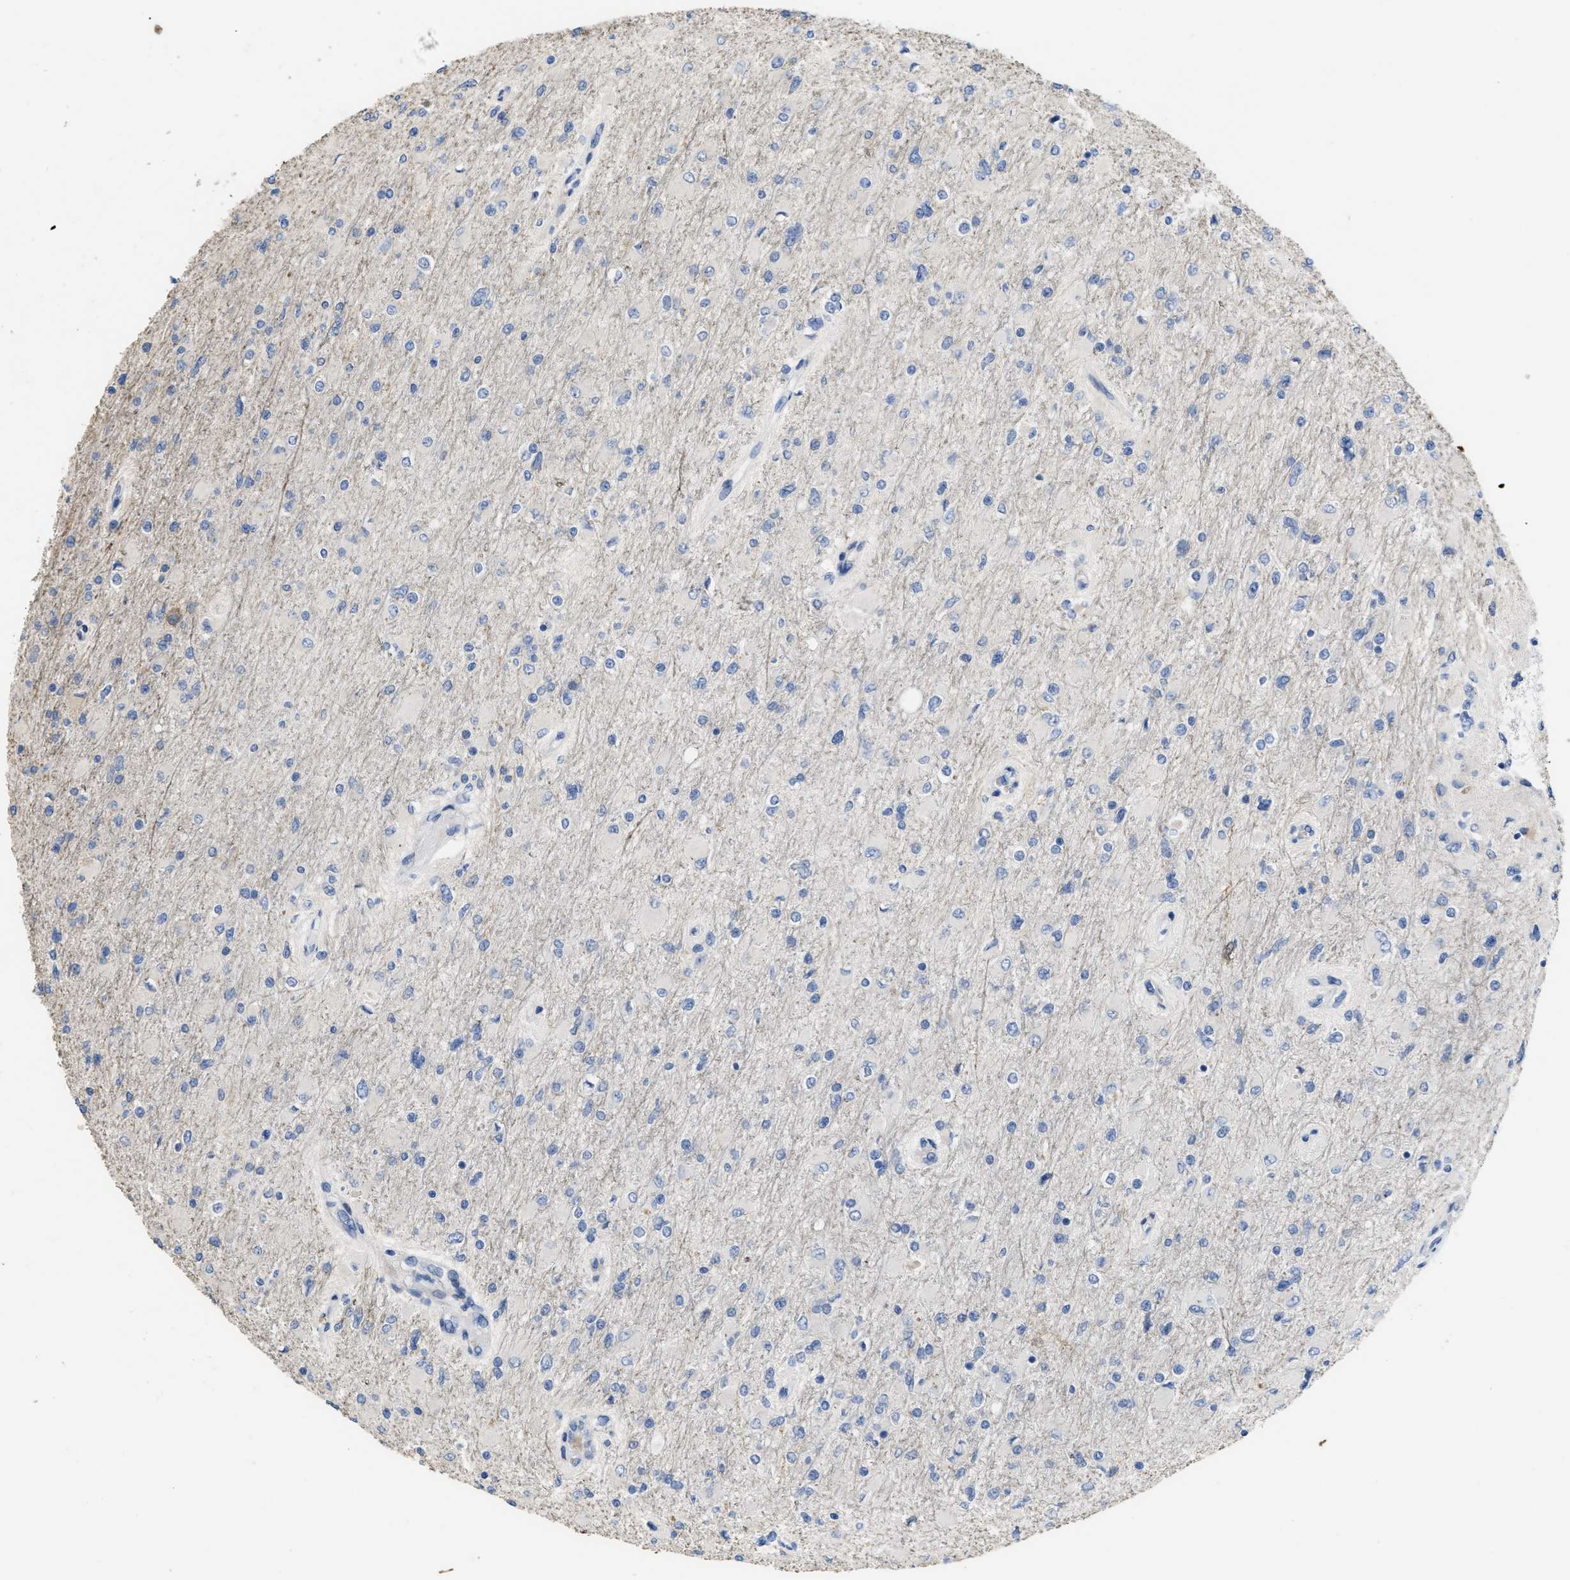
{"staining": {"intensity": "negative", "quantity": "none", "location": "none"}, "tissue": "glioma", "cell_type": "Tumor cells", "image_type": "cancer", "snomed": [{"axis": "morphology", "description": "Glioma, malignant, High grade"}, {"axis": "topography", "description": "Cerebral cortex"}], "caption": "There is no significant expression in tumor cells of glioma. (DAB (3,3'-diaminobenzidine) immunohistochemistry, high magnification).", "gene": "CDPF1", "patient": {"sex": "female", "age": 36}}